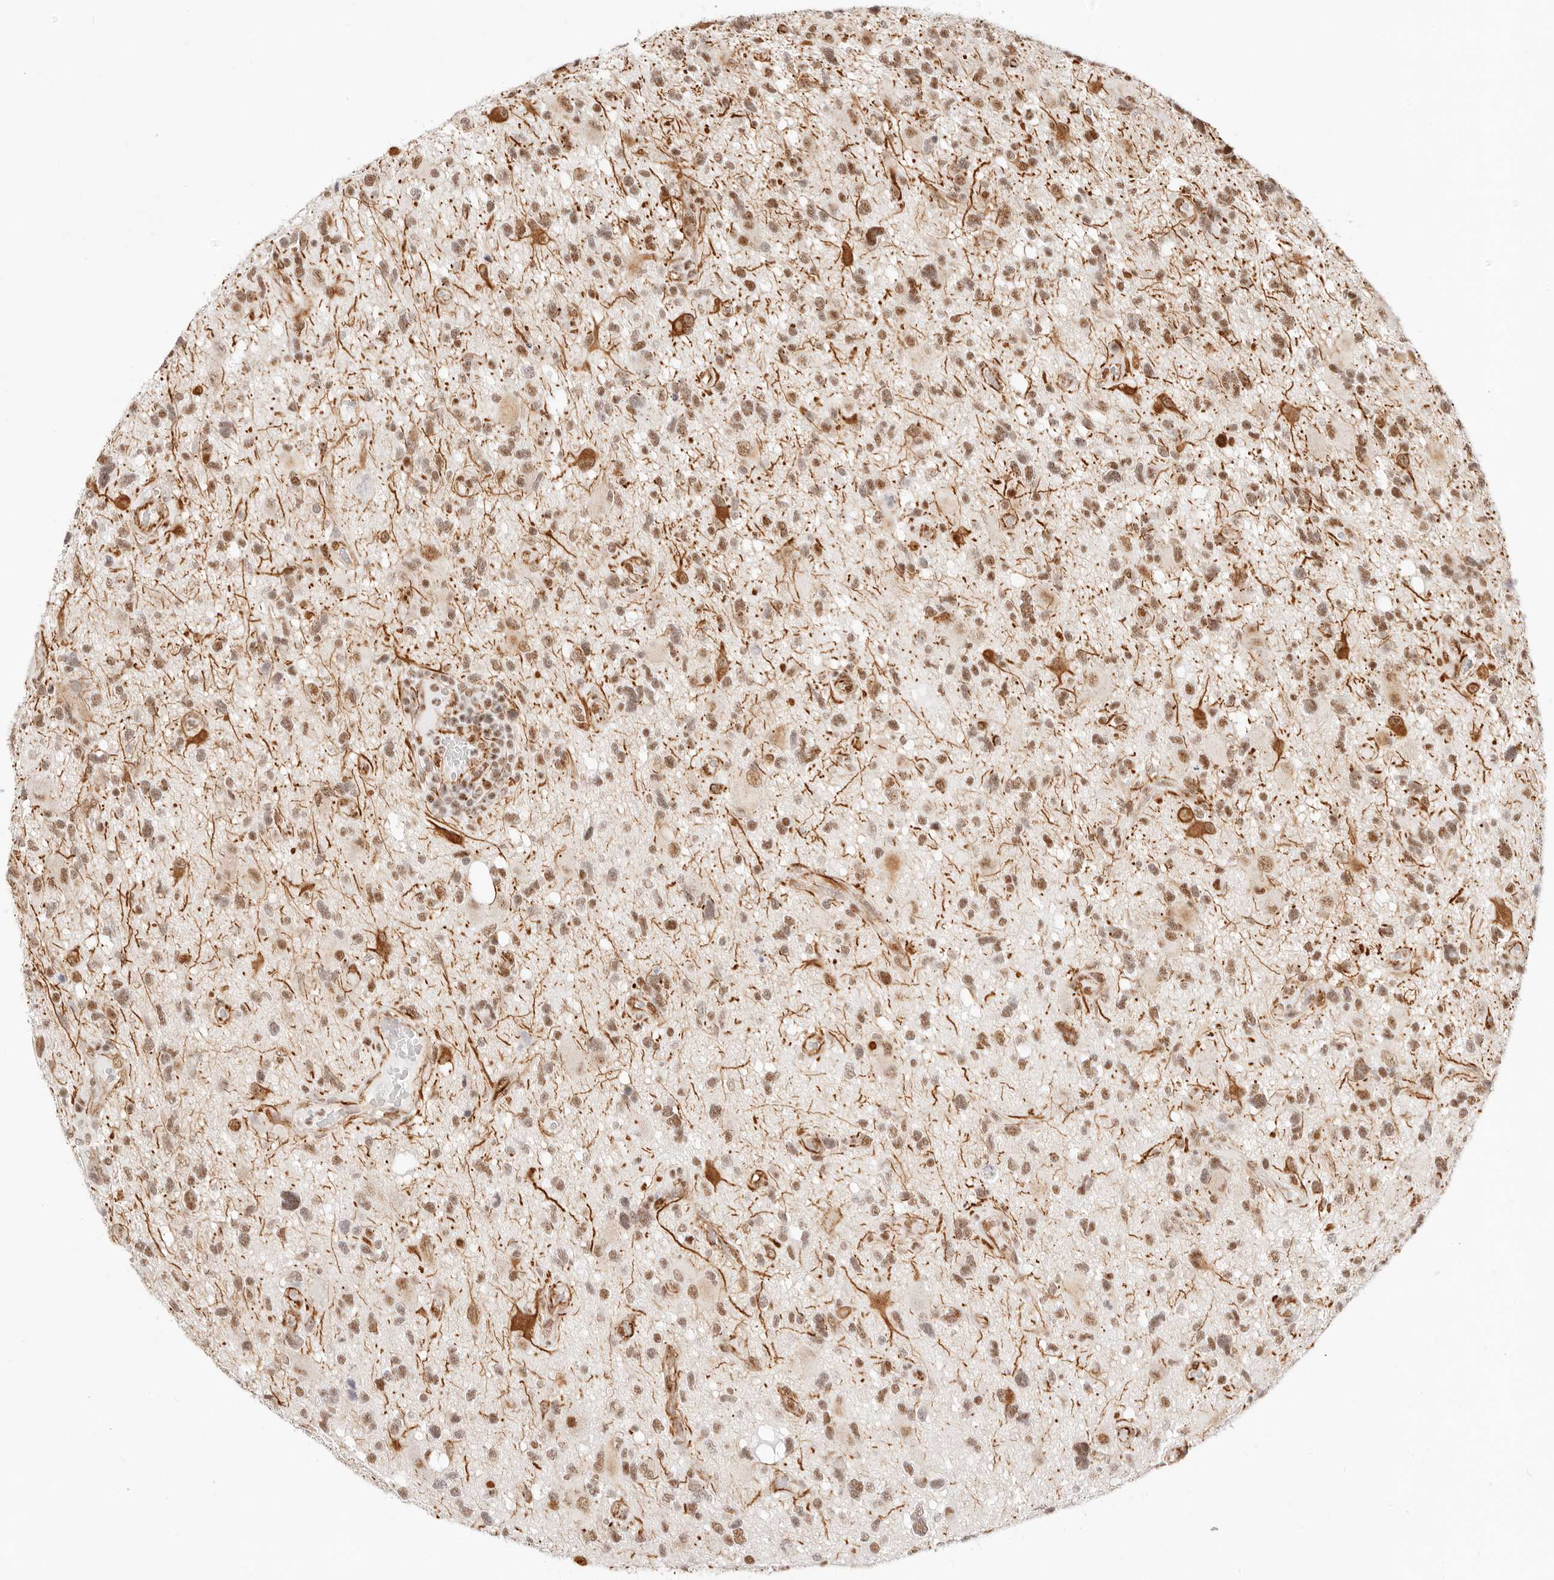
{"staining": {"intensity": "moderate", "quantity": "25%-75%", "location": "nuclear"}, "tissue": "glioma", "cell_type": "Tumor cells", "image_type": "cancer", "snomed": [{"axis": "morphology", "description": "Glioma, malignant, High grade"}, {"axis": "topography", "description": "Brain"}], "caption": "A micrograph of malignant glioma (high-grade) stained for a protein shows moderate nuclear brown staining in tumor cells.", "gene": "ZC3H11A", "patient": {"sex": "male", "age": 33}}